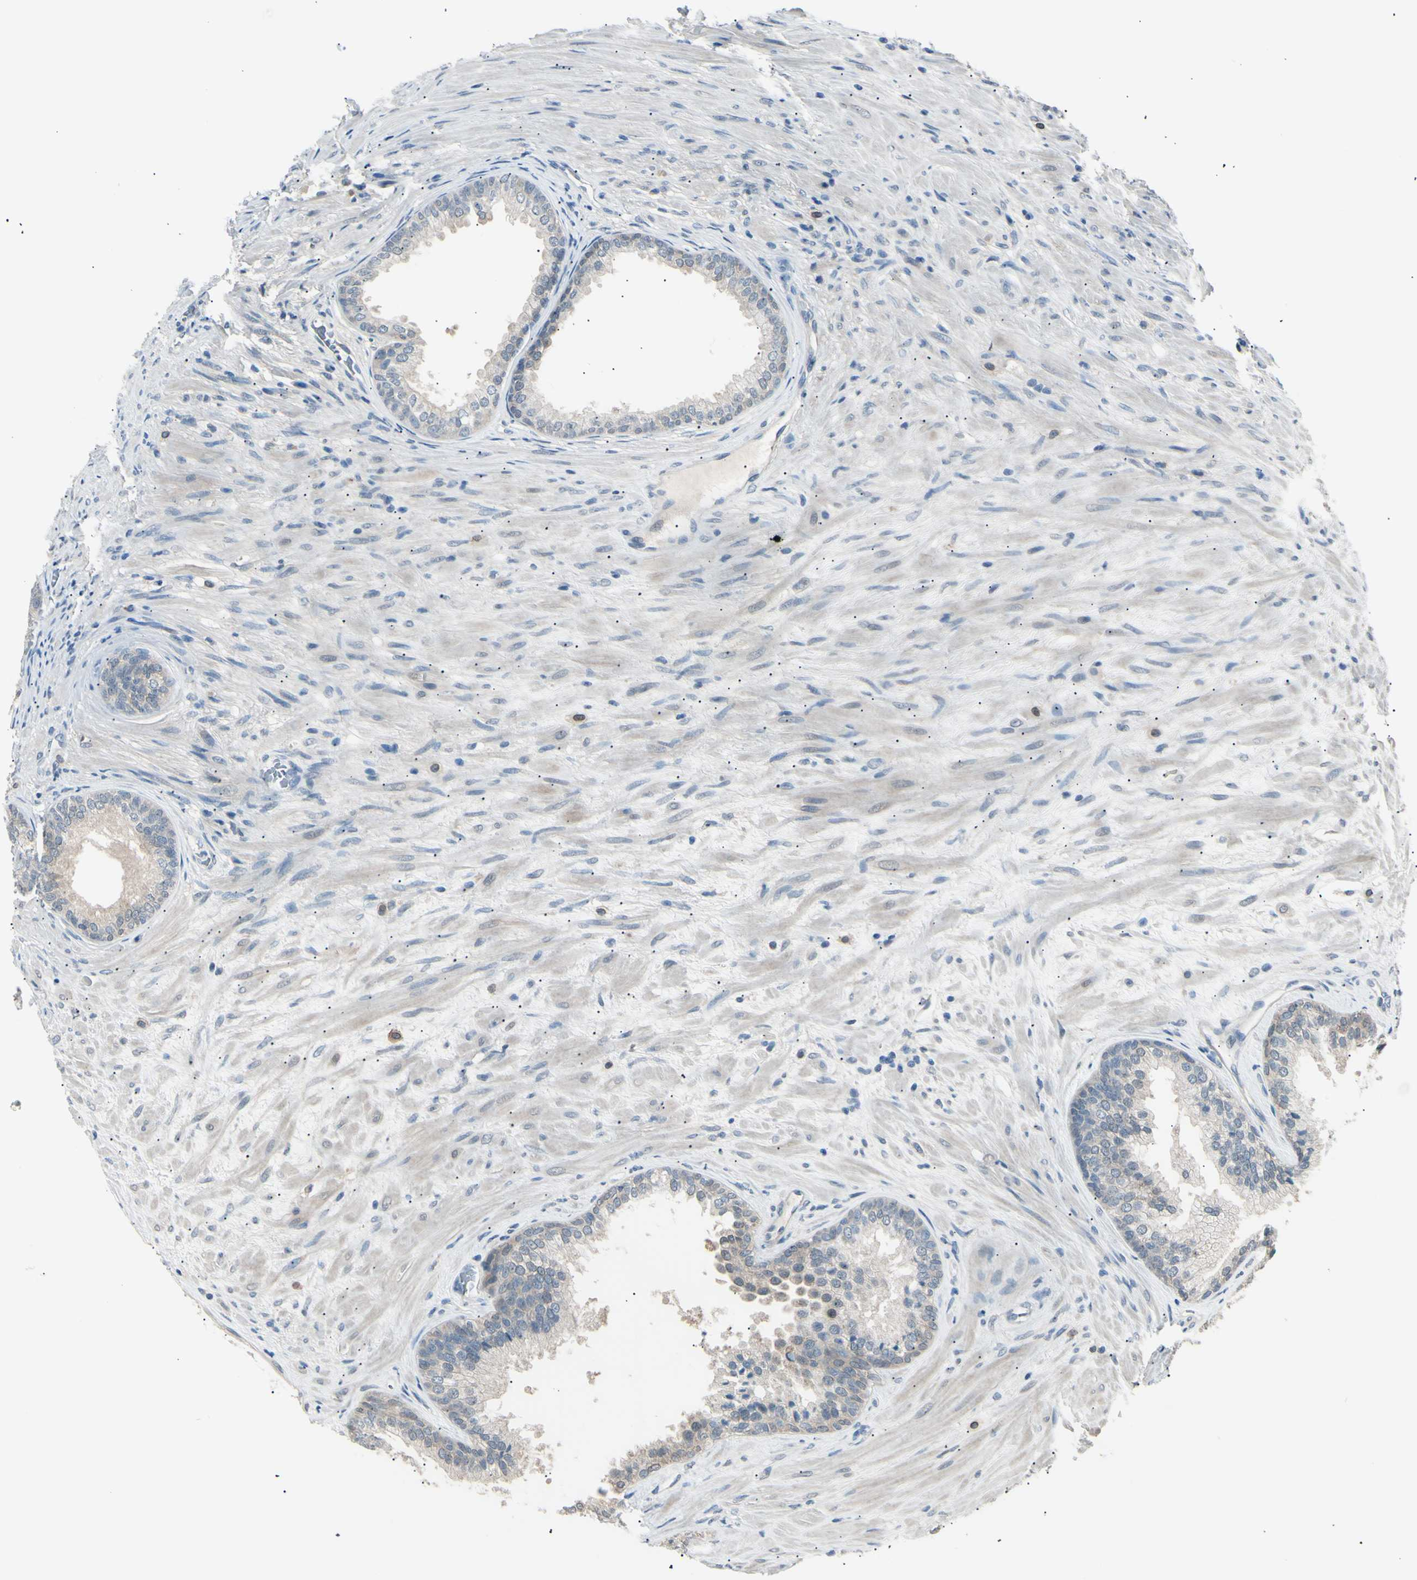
{"staining": {"intensity": "weak", "quantity": "<25%", "location": "cytoplasmic/membranous"}, "tissue": "prostate", "cell_type": "Glandular cells", "image_type": "normal", "snomed": [{"axis": "morphology", "description": "Normal tissue, NOS"}, {"axis": "topography", "description": "Prostate"}], "caption": "This image is of normal prostate stained with immunohistochemistry (IHC) to label a protein in brown with the nuclei are counter-stained blue. There is no positivity in glandular cells. The staining was performed using DAB (3,3'-diaminobenzidine) to visualize the protein expression in brown, while the nuclei were stained in blue with hematoxylin (Magnification: 20x).", "gene": "LHPP", "patient": {"sex": "male", "age": 76}}